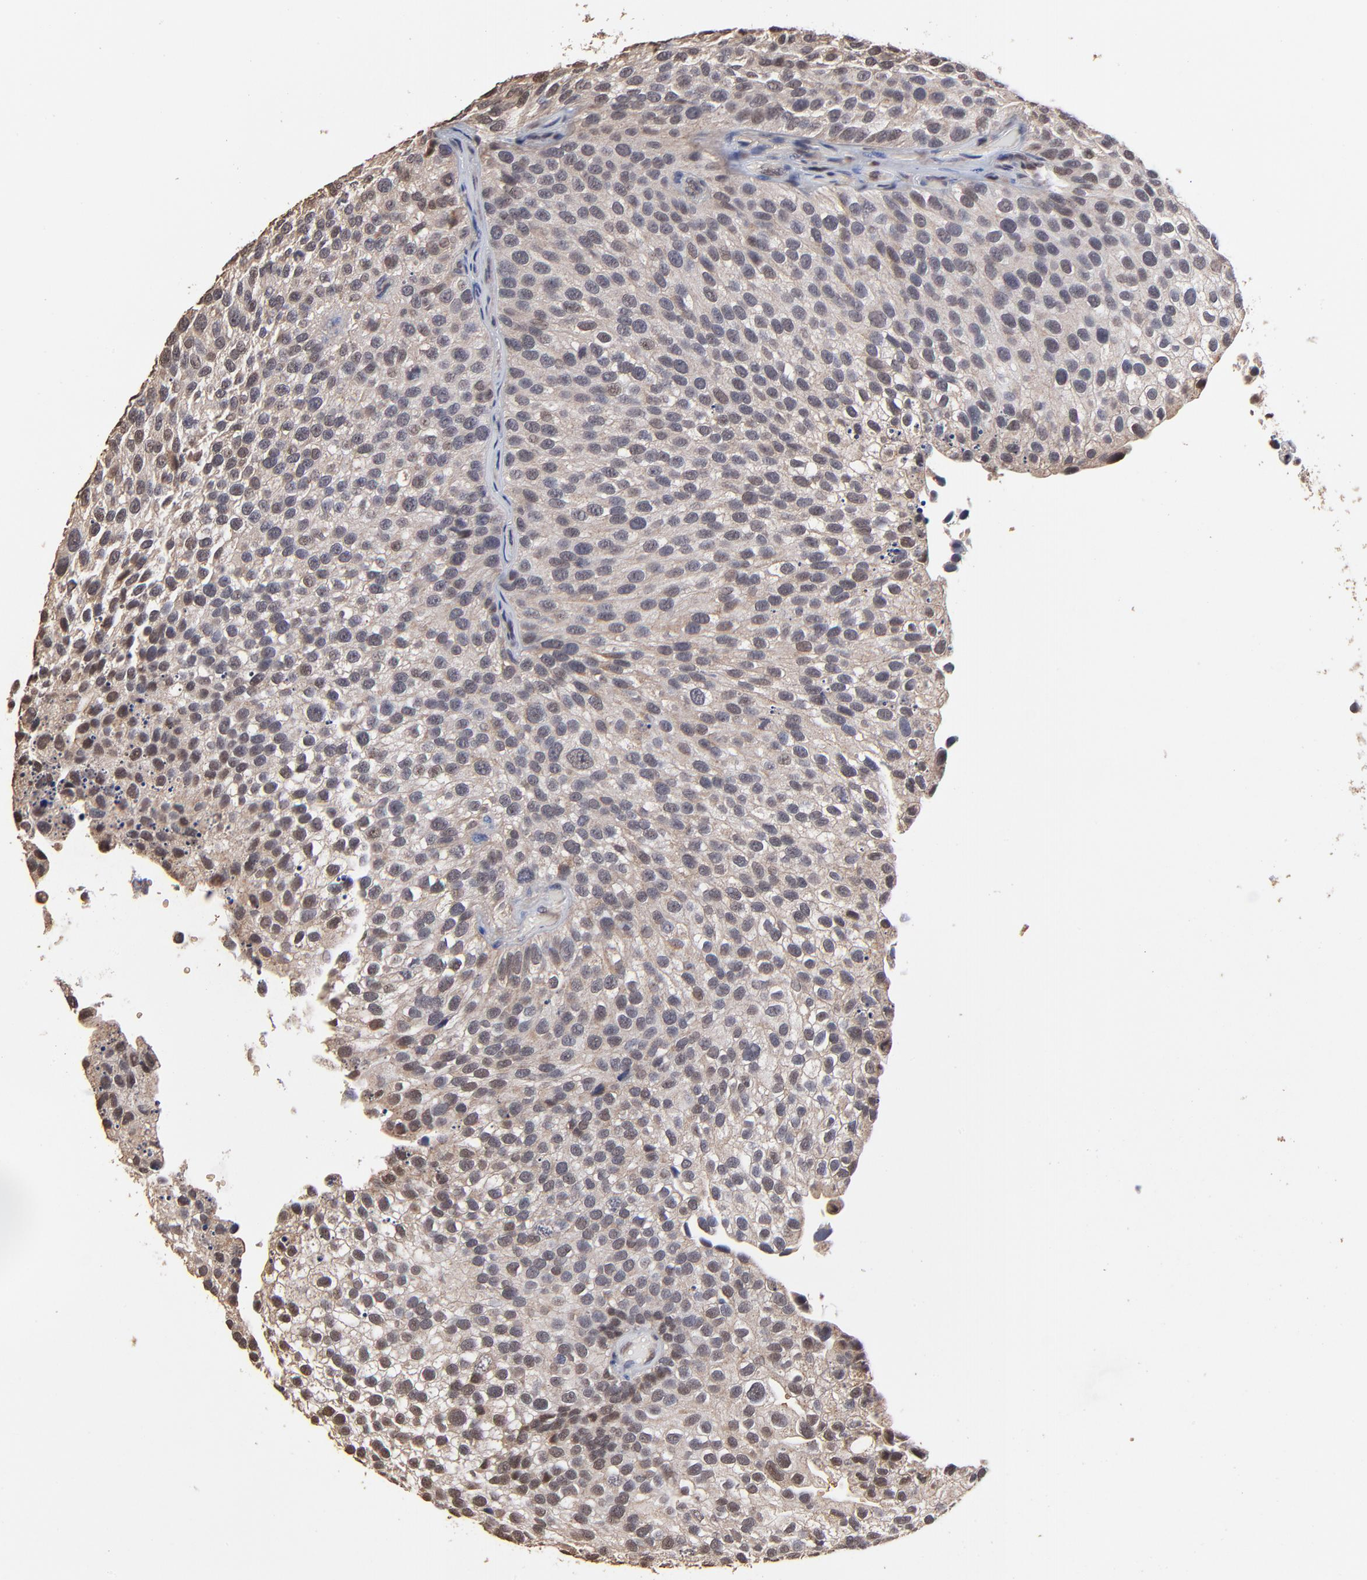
{"staining": {"intensity": "weak", "quantity": "25%-75%", "location": "cytoplasmic/membranous,nuclear"}, "tissue": "urothelial cancer", "cell_type": "Tumor cells", "image_type": "cancer", "snomed": [{"axis": "morphology", "description": "Urothelial carcinoma, High grade"}, {"axis": "topography", "description": "Urinary bladder"}], "caption": "Protein analysis of high-grade urothelial carcinoma tissue exhibits weak cytoplasmic/membranous and nuclear staining in approximately 25%-75% of tumor cells.", "gene": "CASP1", "patient": {"sex": "male", "age": 72}}